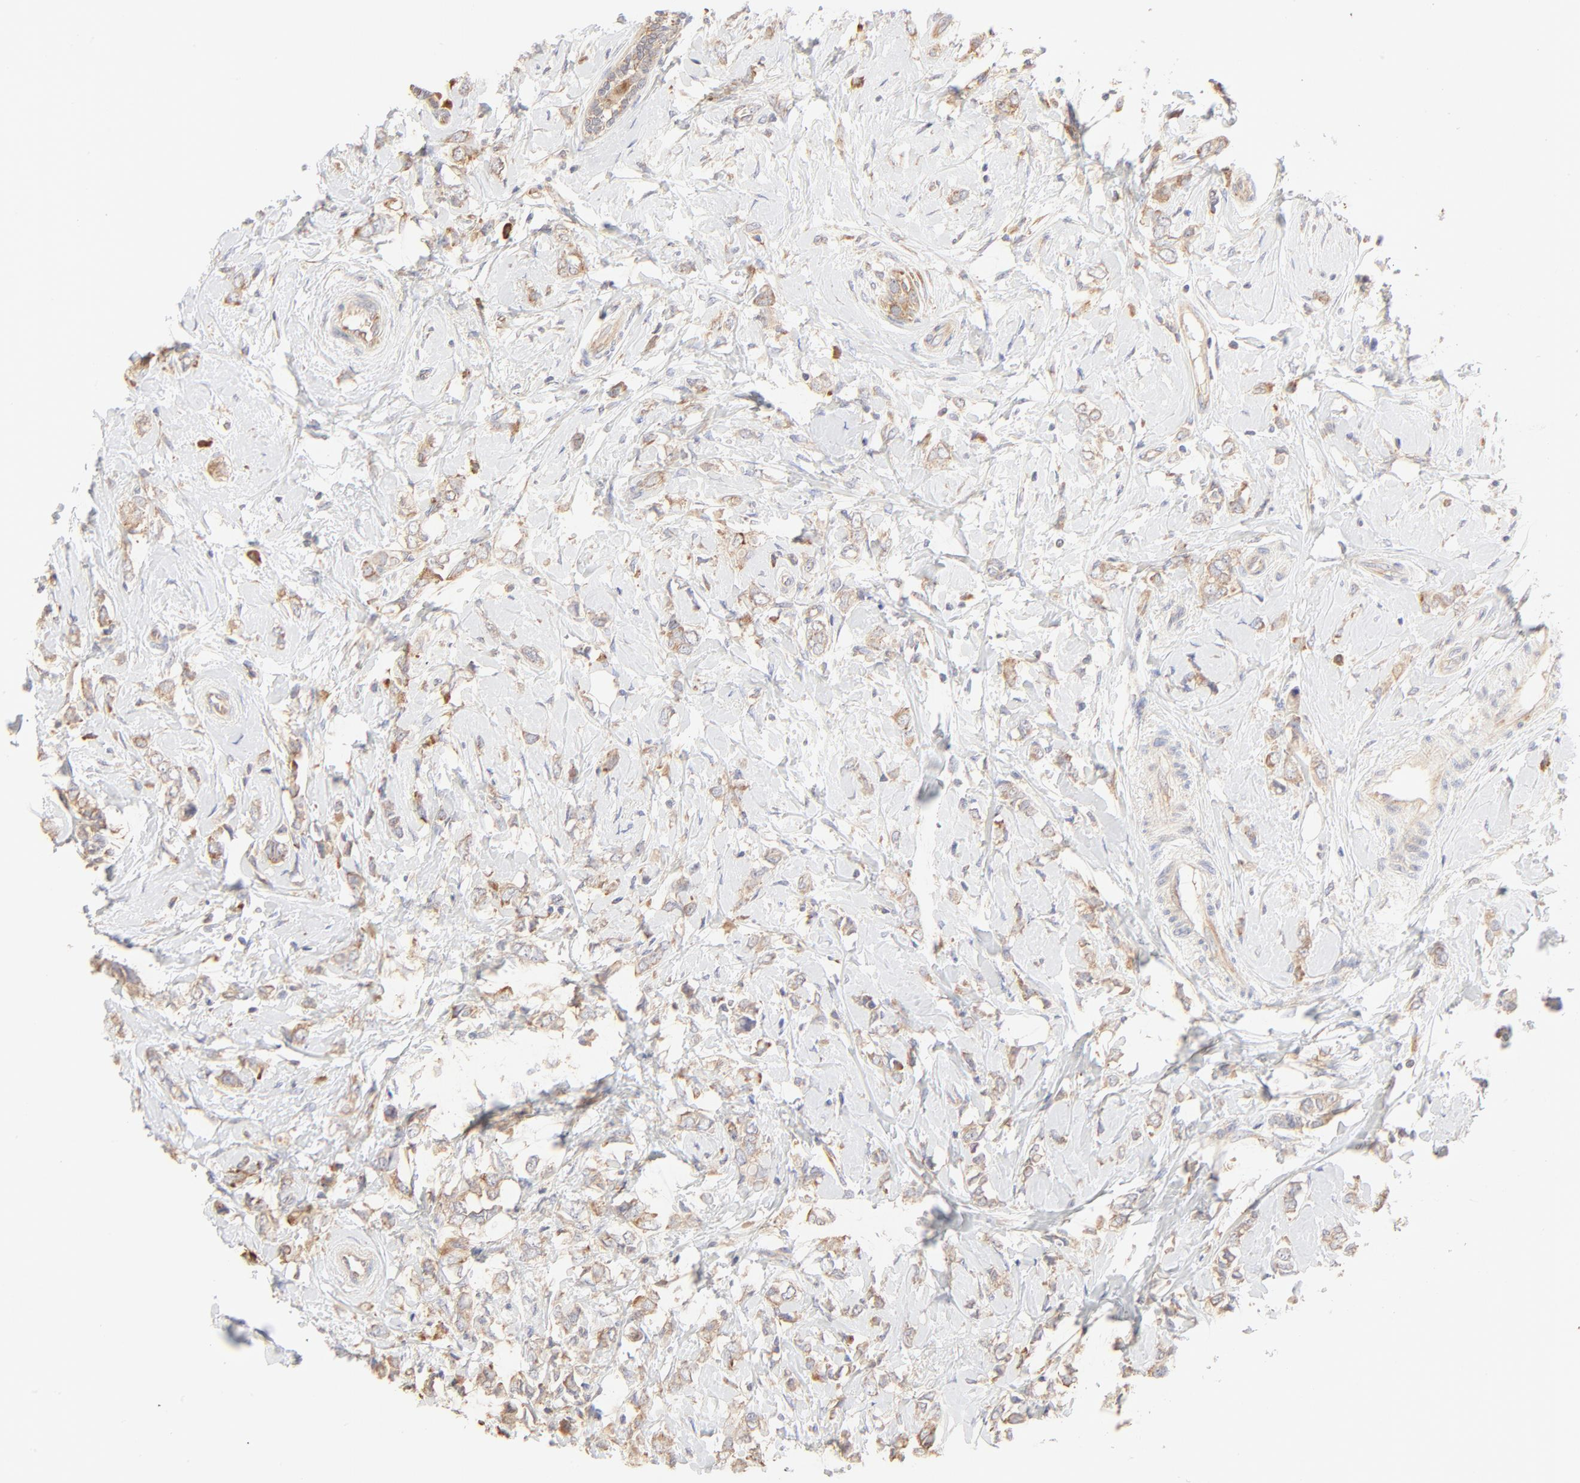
{"staining": {"intensity": "weak", "quantity": ">75%", "location": "cytoplasmic/membranous"}, "tissue": "breast cancer", "cell_type": "Tumor cells", "image_type": "cancer", "snomed": [{"axis": "morphology", "description": "Normal tissue, NOS"}, {"axis": "morphology", "description": "Lobular carcinoma"}, {"axis": "topography", "description": "Breast"}], "caption": "This micrograph reveals immunohistochemistry (IHC) staining of breast cancer (lobular carcinoma), with low weak cytoplasmic/membranous positivity in about >75% of tumor cells.", "gene": "RPS20", "patient": {"sex": "female", "age": 47}}